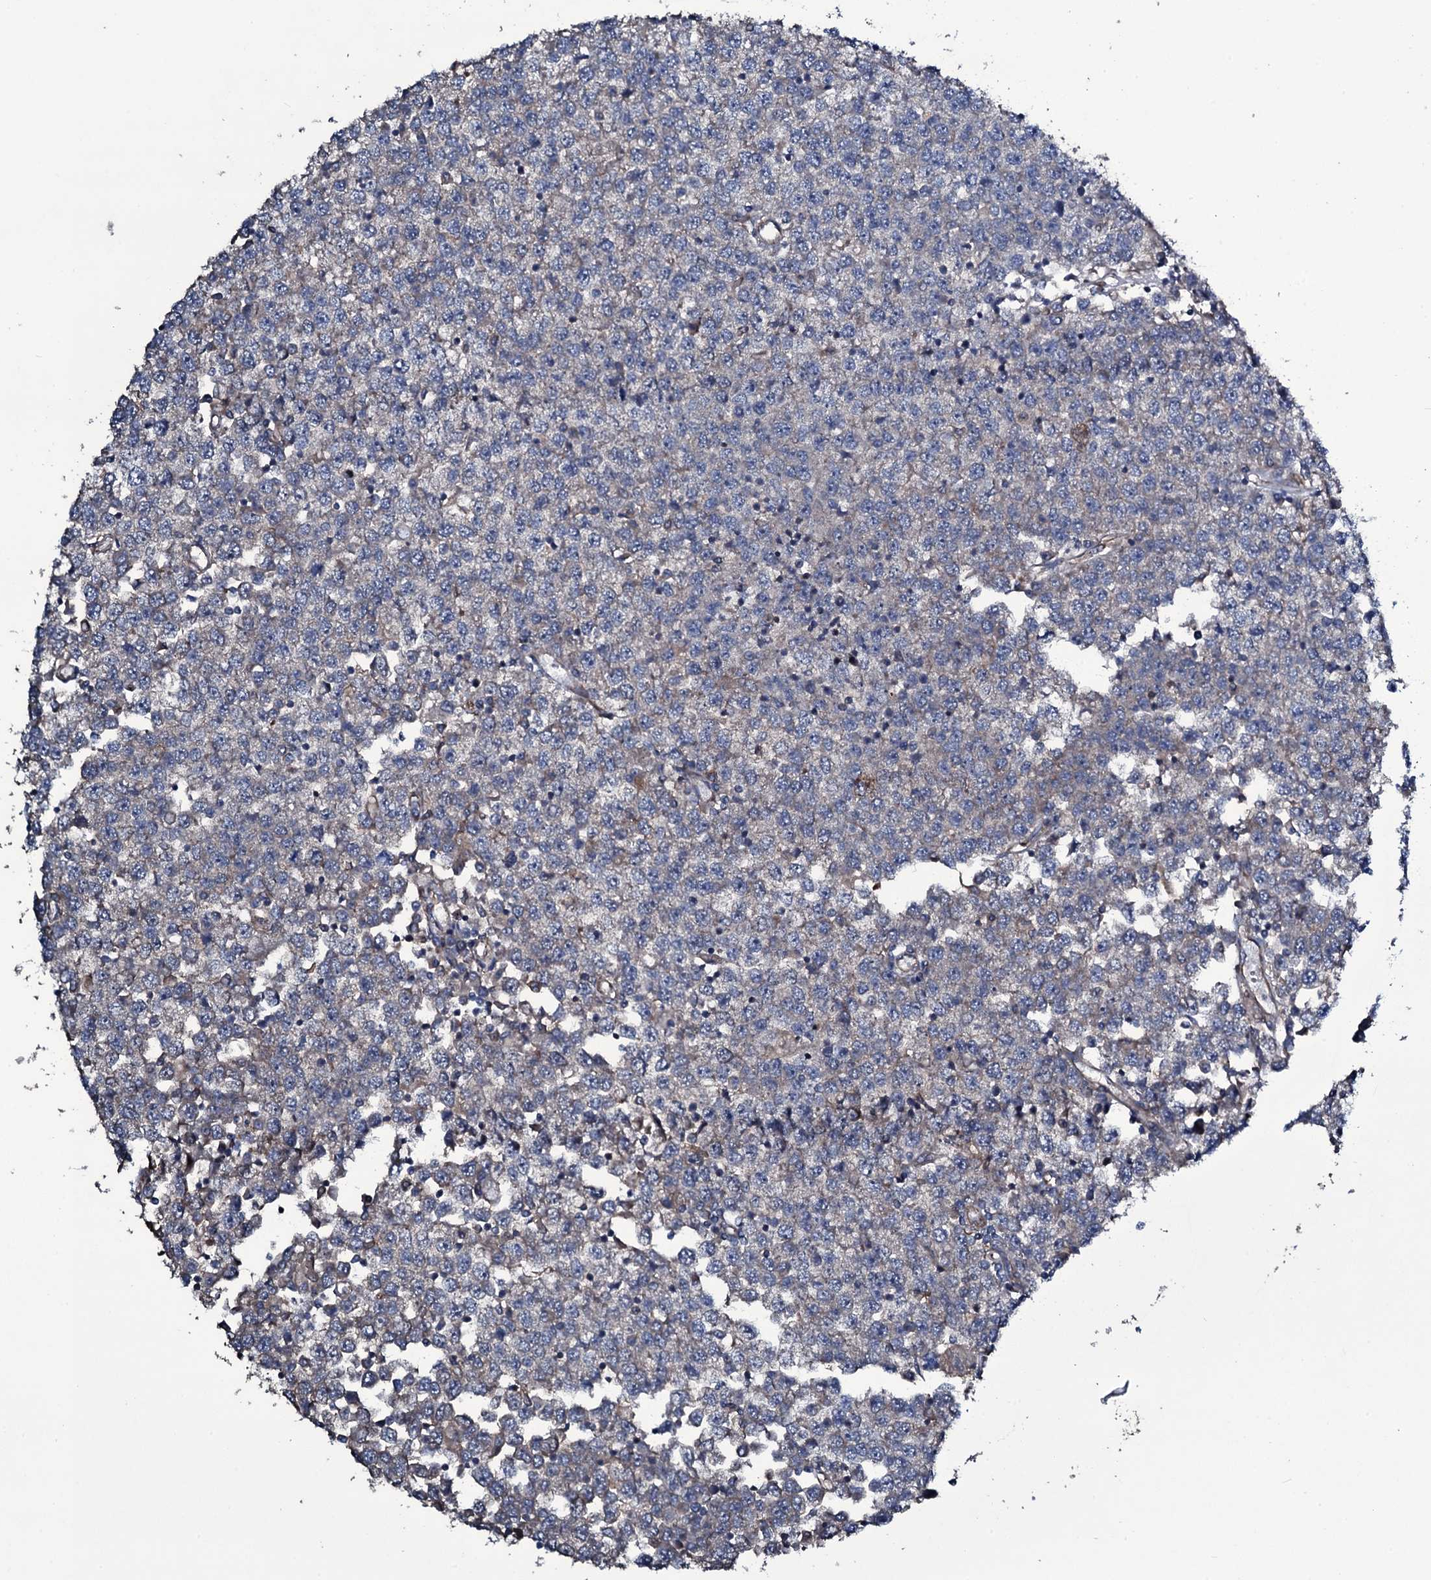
{"staining": {"intensity": "weak", "quantity": "<25%", "location": "cytoplasmic/membranous"}, "tissue": "testis cancer", "cell_type": "Tumor cells", "image_type": "cancer", "snomed": [{"axis": "morphology", "description": "Seminoma, NOS"}, {"axis": "topography", "description": "Testis"}], "caption": "The IHC histopathology image has no significant positivity in tumor cells of testis cancer (seminoma) tissue. (DAB immunohistochemistry (IHC) visualized using brightfield microscopy, high magnification).", "gene": "WIPF3", "patient": {"sex": "male", "age": 65}}